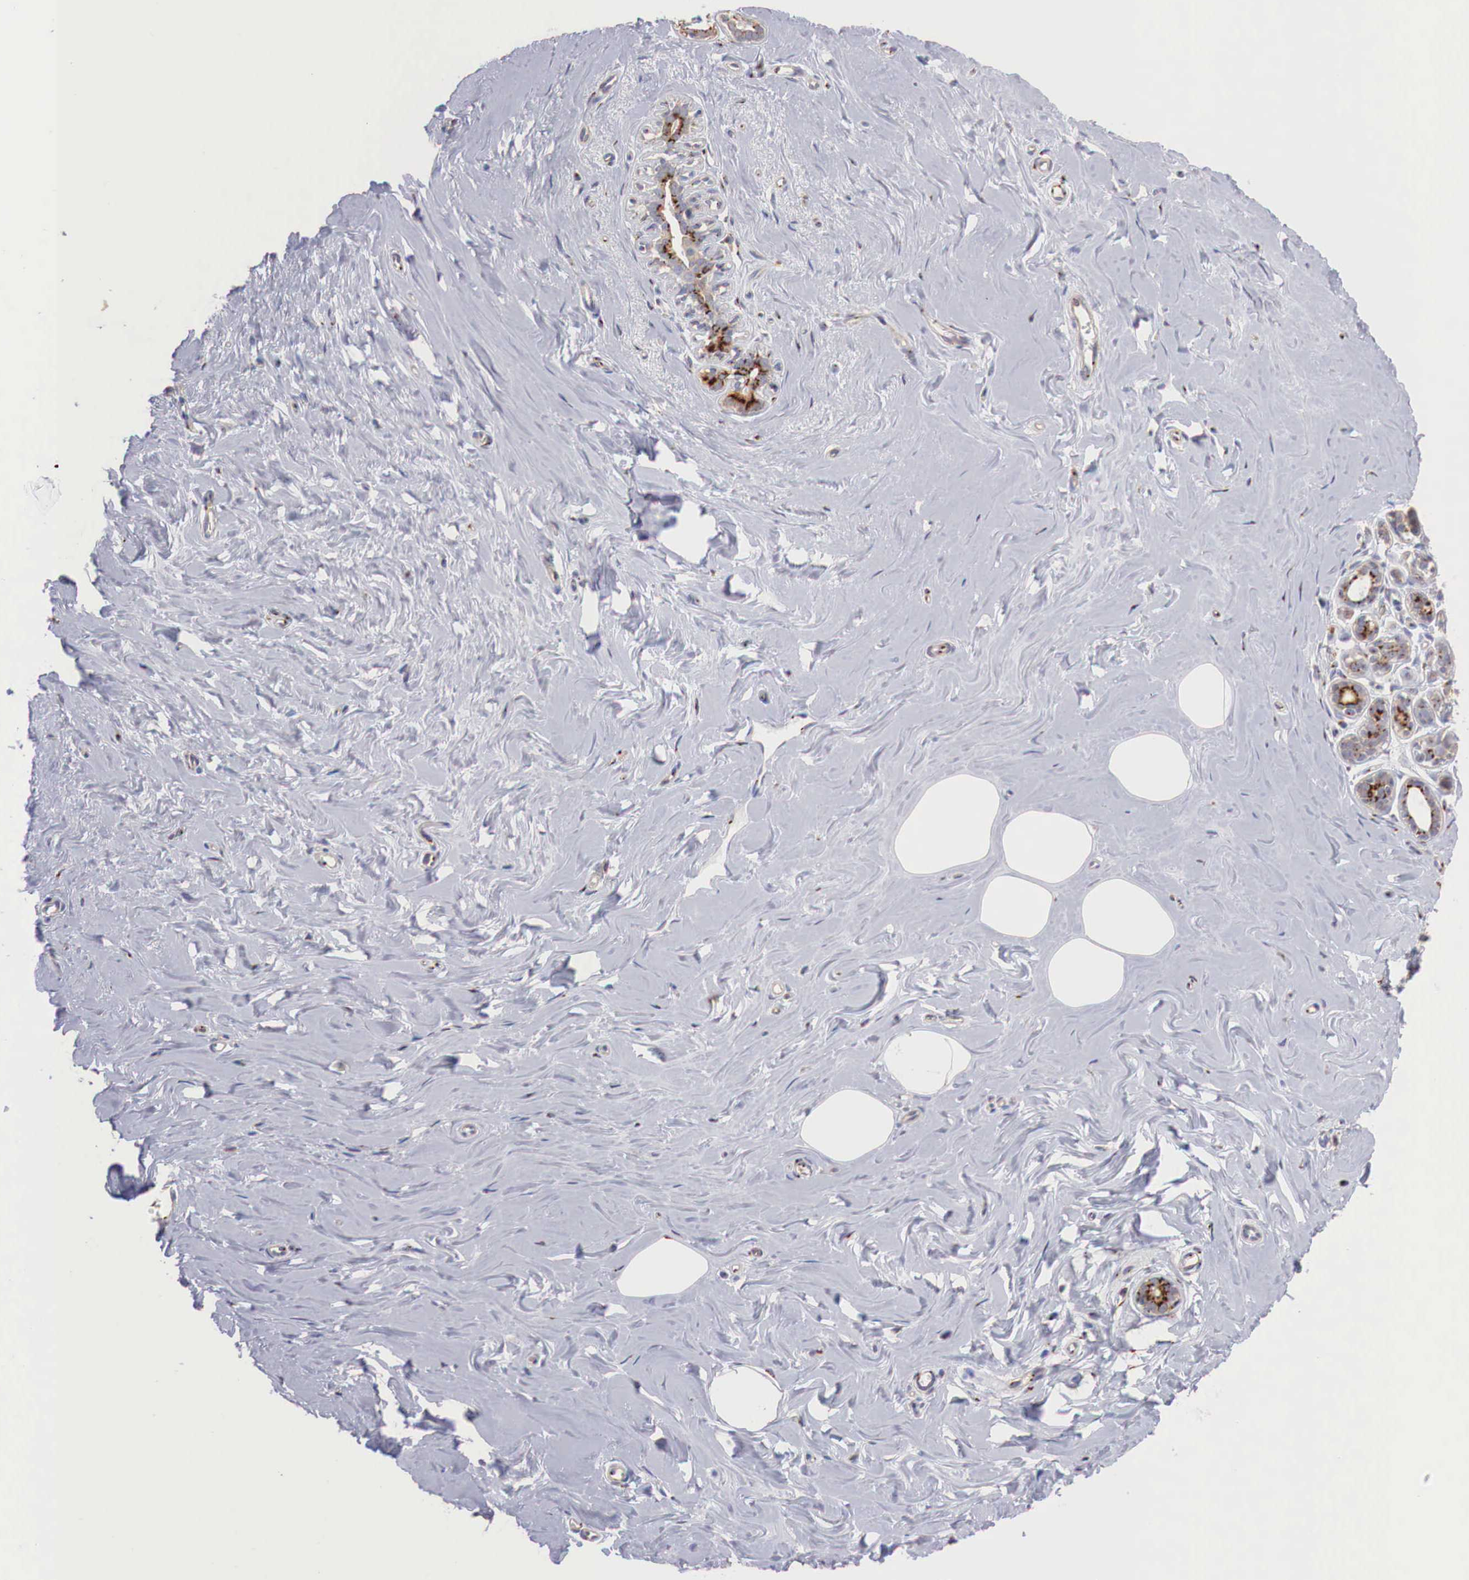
{"staining": {"intensity": "weak", "quantity": "25%-75%", "location": "cytoplasmic/membranous"}, "tissue": "breast", "cell_type": "Adipocytes", "image_type": "normal", "snomed": [{"axis": "morphology", "description": "Normal tissue, NOS"}, {"axis": "topography", "description": "Breast"}], "caption": "The immunohistochemical stain shows weak cytoplasmic/membranous staining in adipocytes of unremarkable breast. (Brightfield microscopy of DAB IHC at high magnification).", "gene": "SYAP1", "patient": {"sex": "female", "age": 45}}